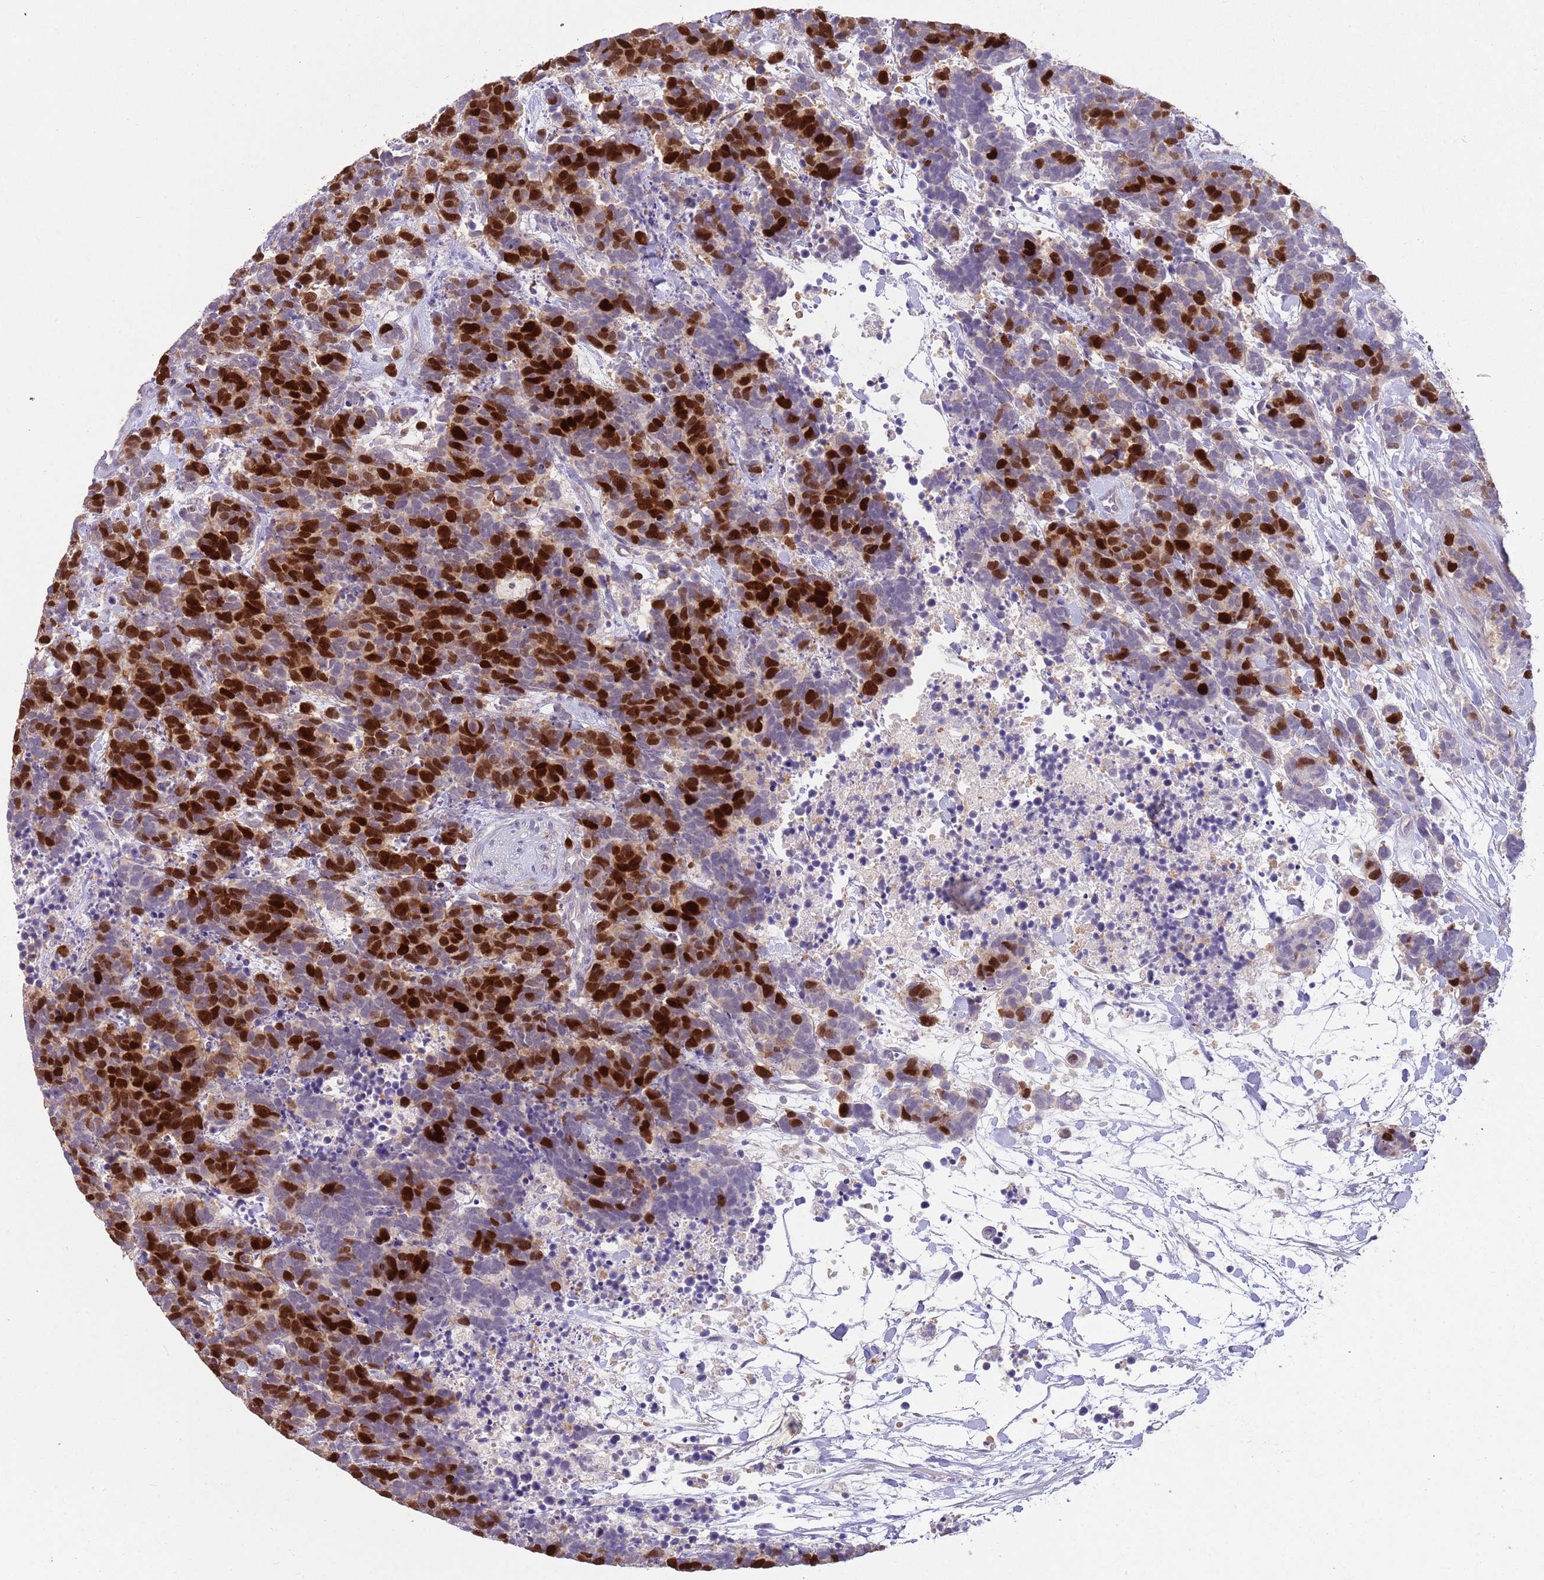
{"staining": {"intensity": "strong", "quantity": "25%-75%", "location": "nuclear"}, "tissue": "carcinoid", "cell_type": "Tumor cells", "image_type": "cancer", "snomed": [{"axis": "morphology", "description": "Carcinoma, NOS"}, {"axis": "morphology", "description": "Carcinoid, malignant, NOS"}, {"axis": "topography", "description": "Prostate"}], "caption": "Strong nuclear staining is identified in about 25%-75% of tumor cells in carcinoid. Immunohistochemistry stains the protein in brown and the nuclei are stained blue.", "gene": "PIMREG", "patient": {"sex": "male", "age": 57}}